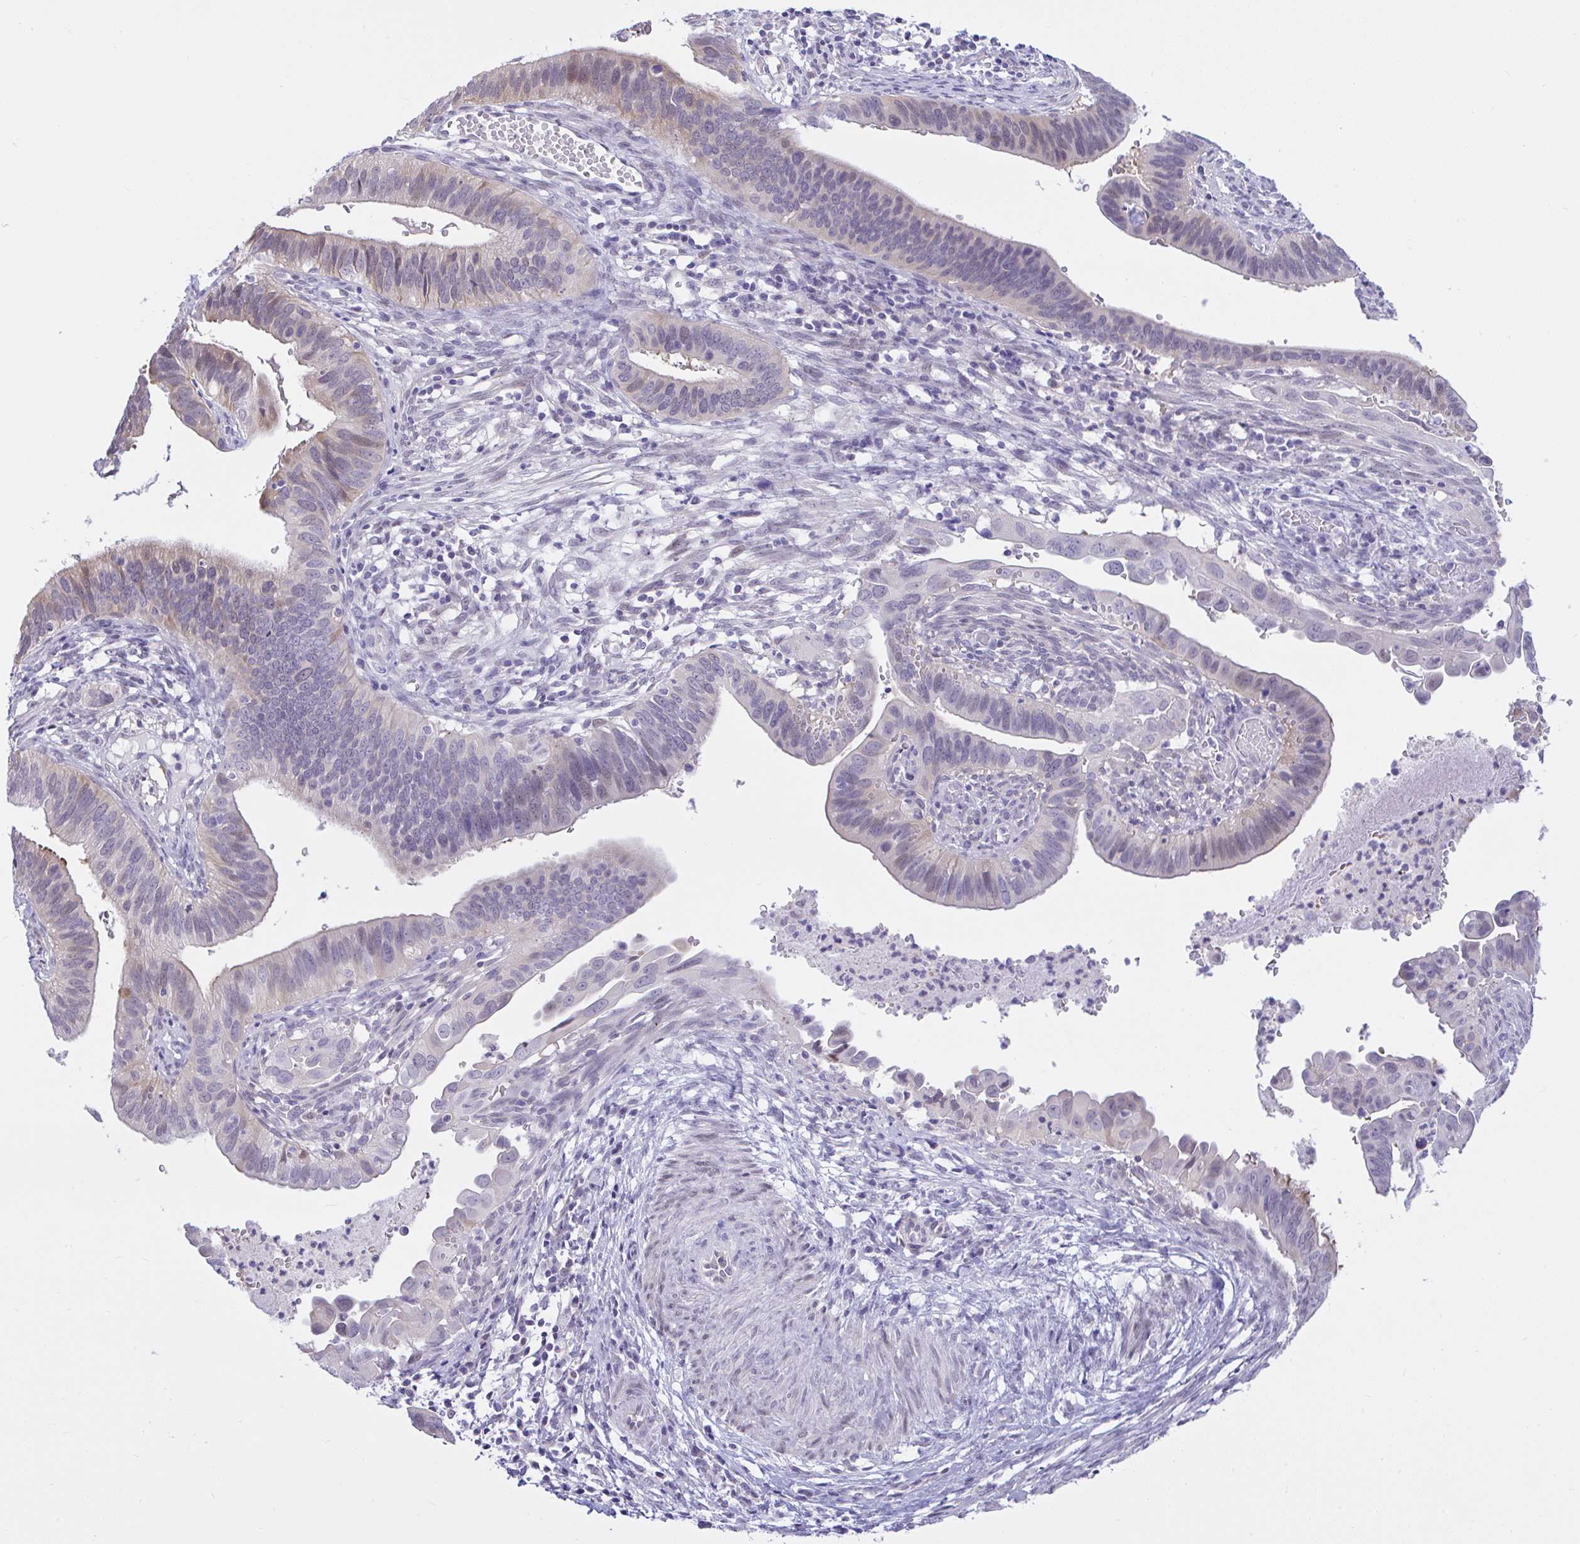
{"staining": {"intensity": "weak", "quantity": "<25%", "location": "cytoplasmic/membranous,nuclear"}, "tissue": "cervical cancer", "cell_type": "Tumor cells", "image_type": "cancer", "snomed": [{"axis": "morphology", "description": "Adenocarcinoma, NOS"}, {"axis": "topography", "description": "Cervix"}], "caption": "IHC of cervical cancer exhibits no staining in tumor cells. (DAB immunohistochemistry (IHC) with hematoxylin counter stain).", "gene": "ZNF485", "patient": {"sex": "female", "age": 42}}